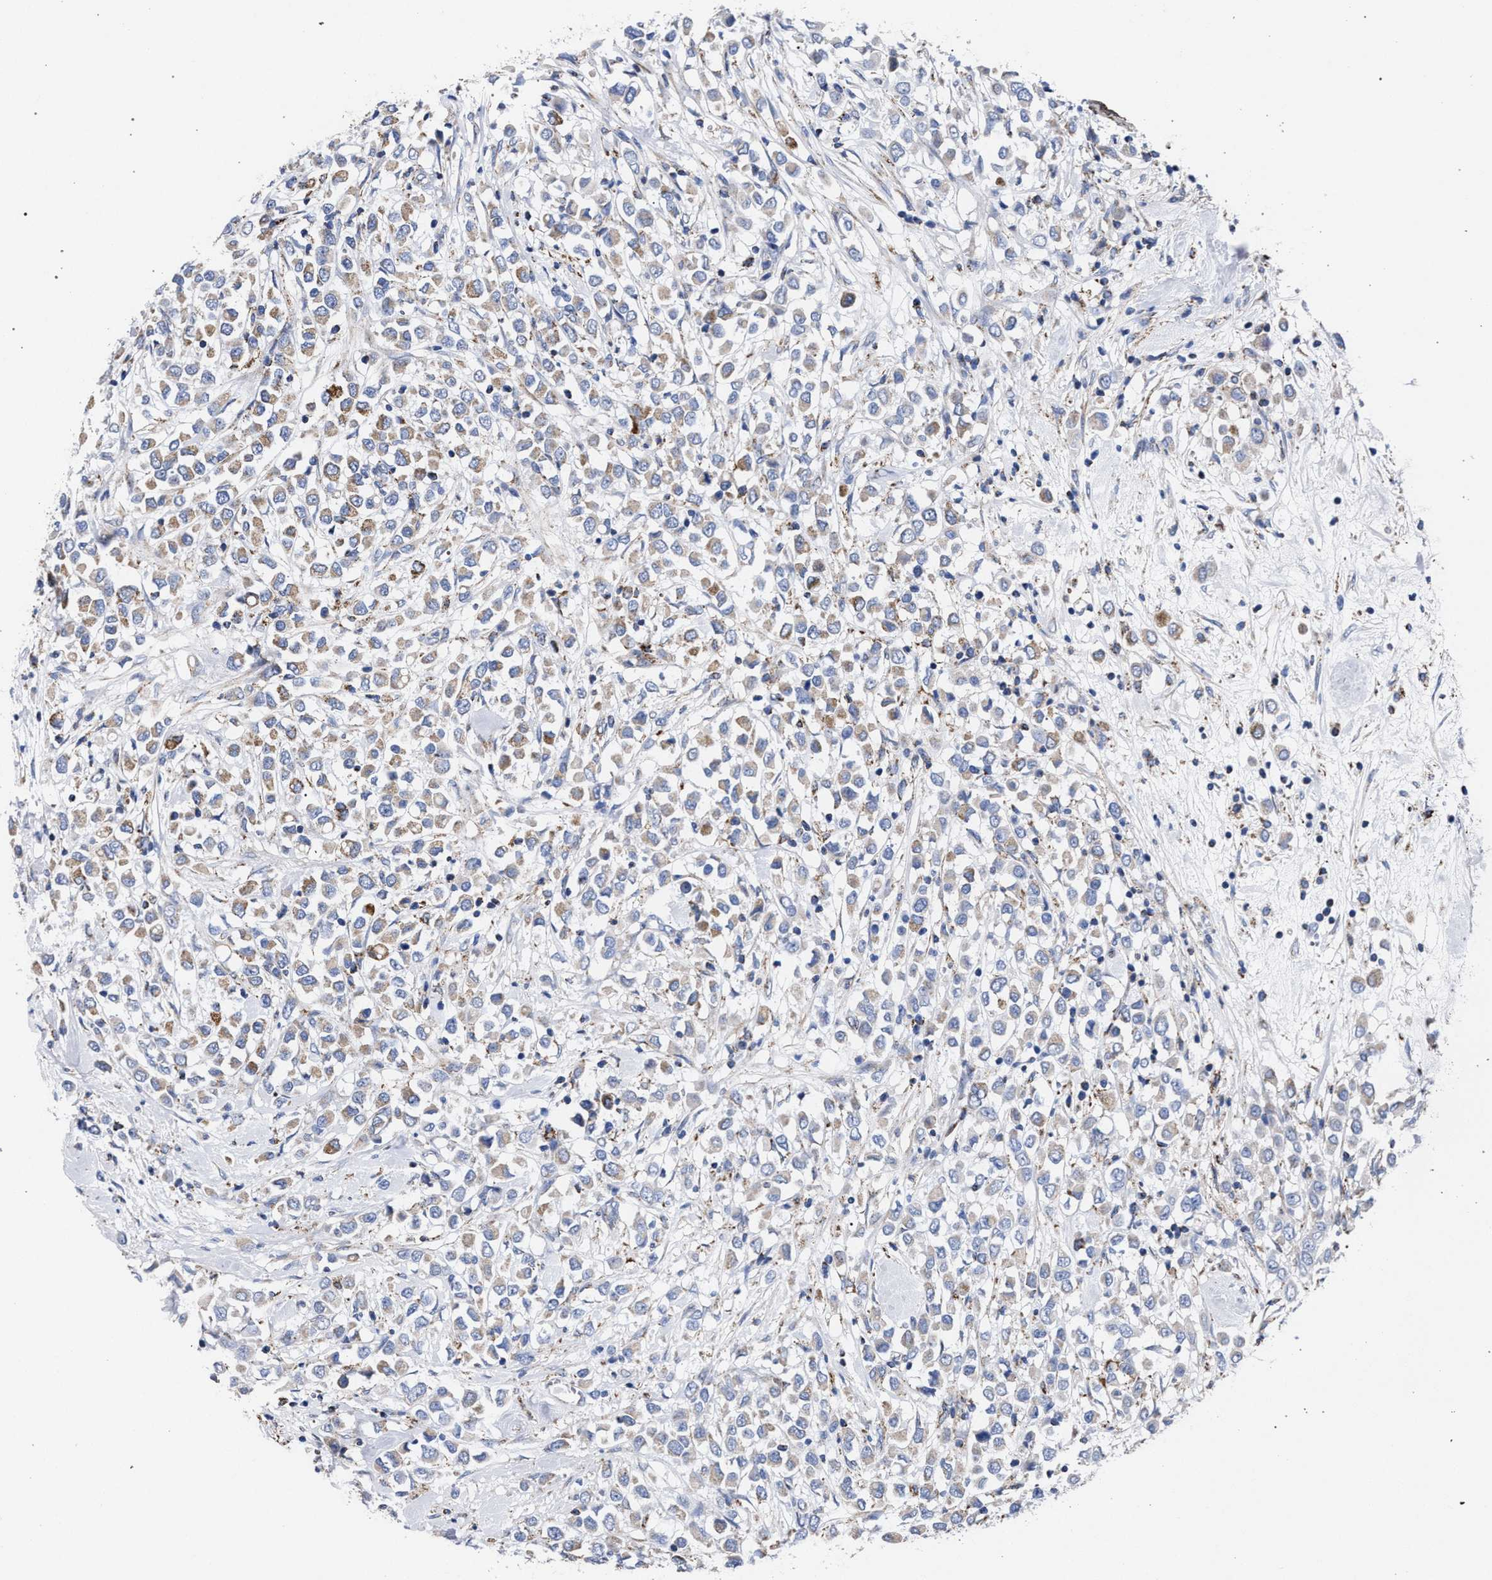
{"staining": {"intensity": "weak", "quantity": "25%-75%", "location": "cytoplasmic/membranous"}, "tissue": "breast cancer", "cell_type": "Tumor cells", "image_type": "cancer", "snomed": [{"axis": "morphology", "description": "Duct carcinoma"}, {"axis": "topography", "description": "Breast"}], "caption": "A brown stain labels weak cytoplasmic/membranous positivity of a protein in breast cancer (invasive ductal carcinoma) tumor cells.", "gene": "ACADS", "patient": {"sex": "female", "age": 61}}